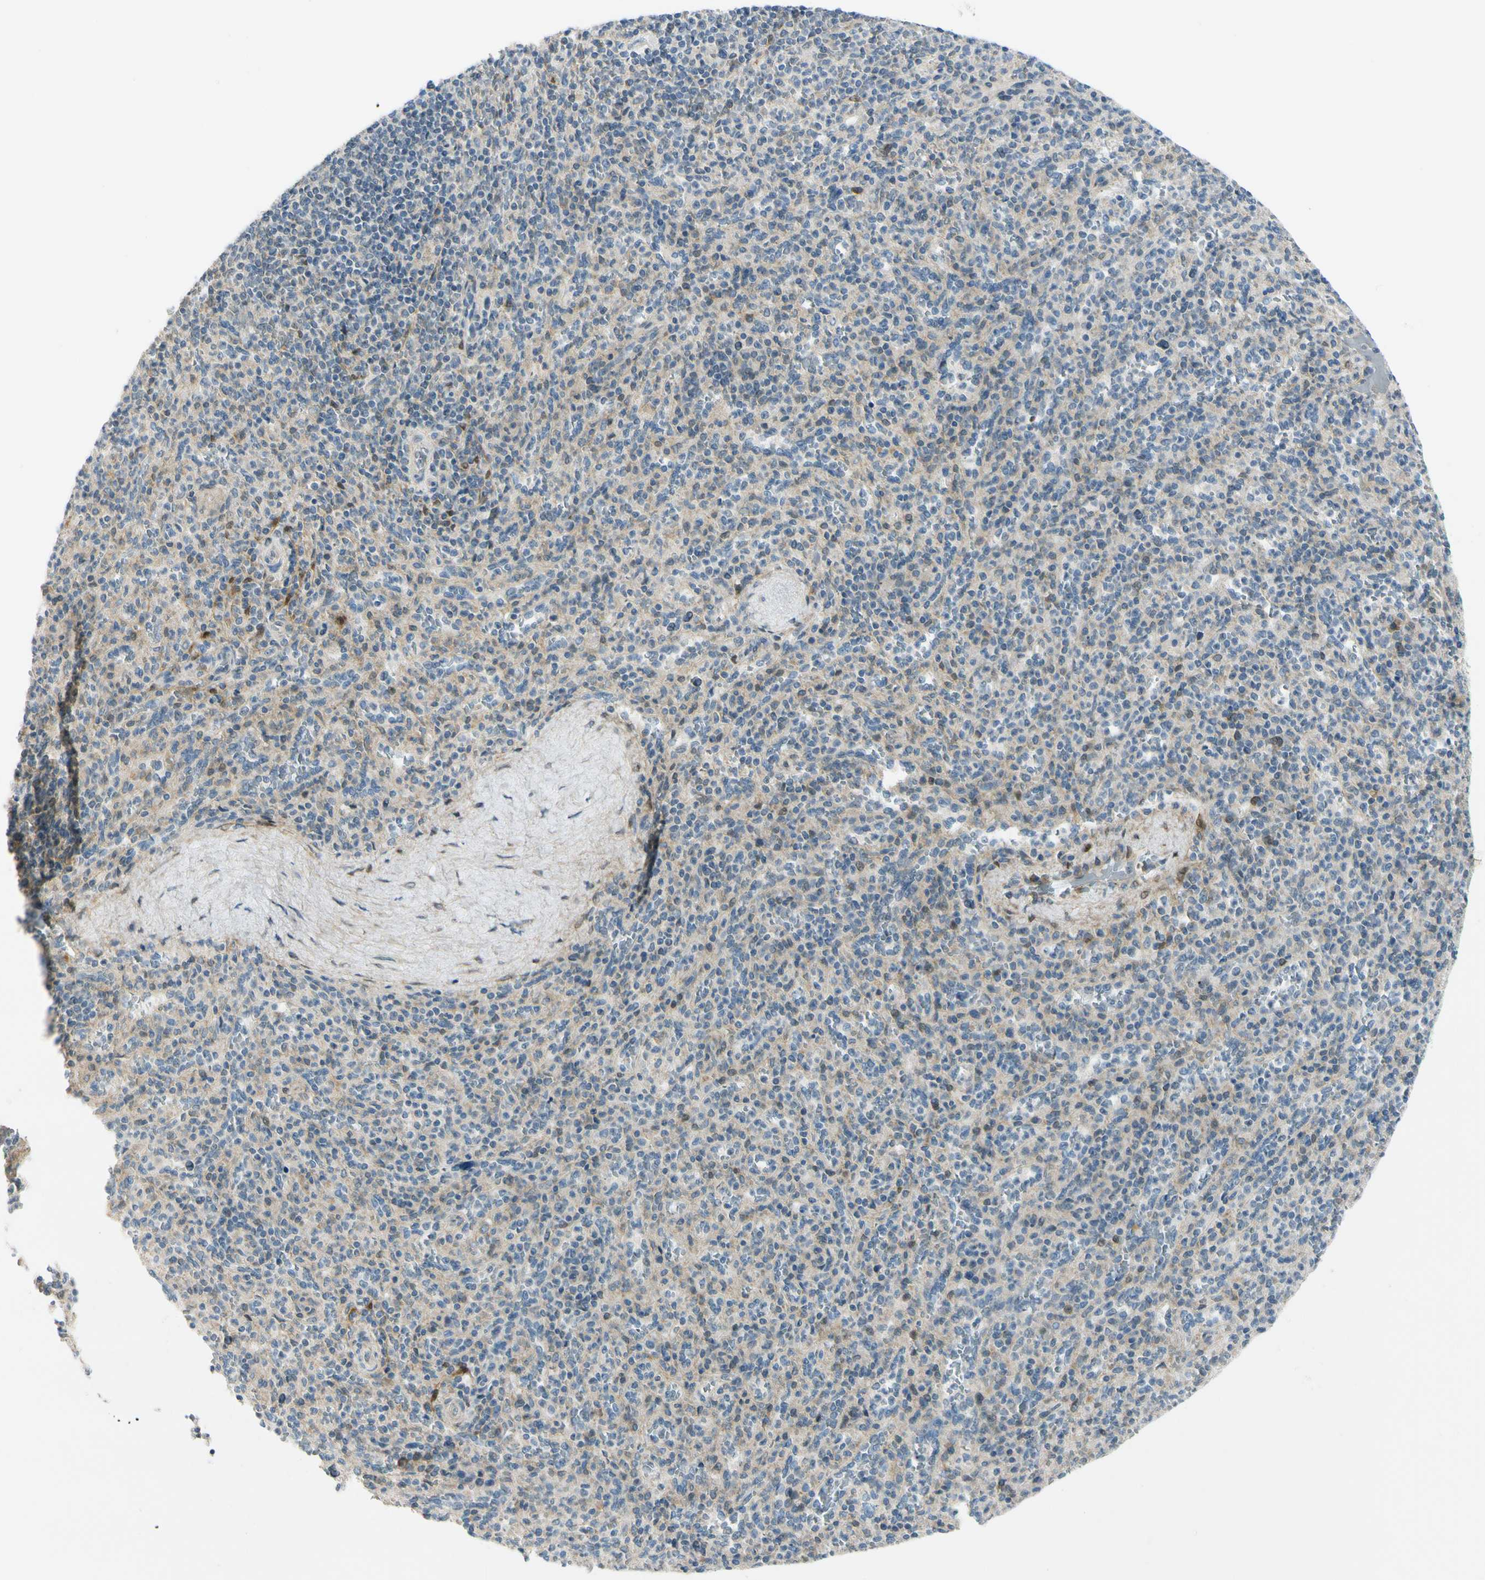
{"staining": {"intensity": "weak", "quantity": "25%-75%", "location": "cytoplasmic/membranous"}, "tissue": "spleen", "cell_type": "Cells in red pulp", "image_type": "normal", "snomed": [{"axis": "morphology", "description": "Normal tissue, NOS"}, {"axis": "topography", "description": "Spleen"}], "caption": "Immunohistochemistry of normal spleen shows low levels of weak cytoplasmic/membranous staining in approximately 25%-75% of cells in red pulp.", "gene": "FHL2", "patient": {"sex": "male", "age": 36}}